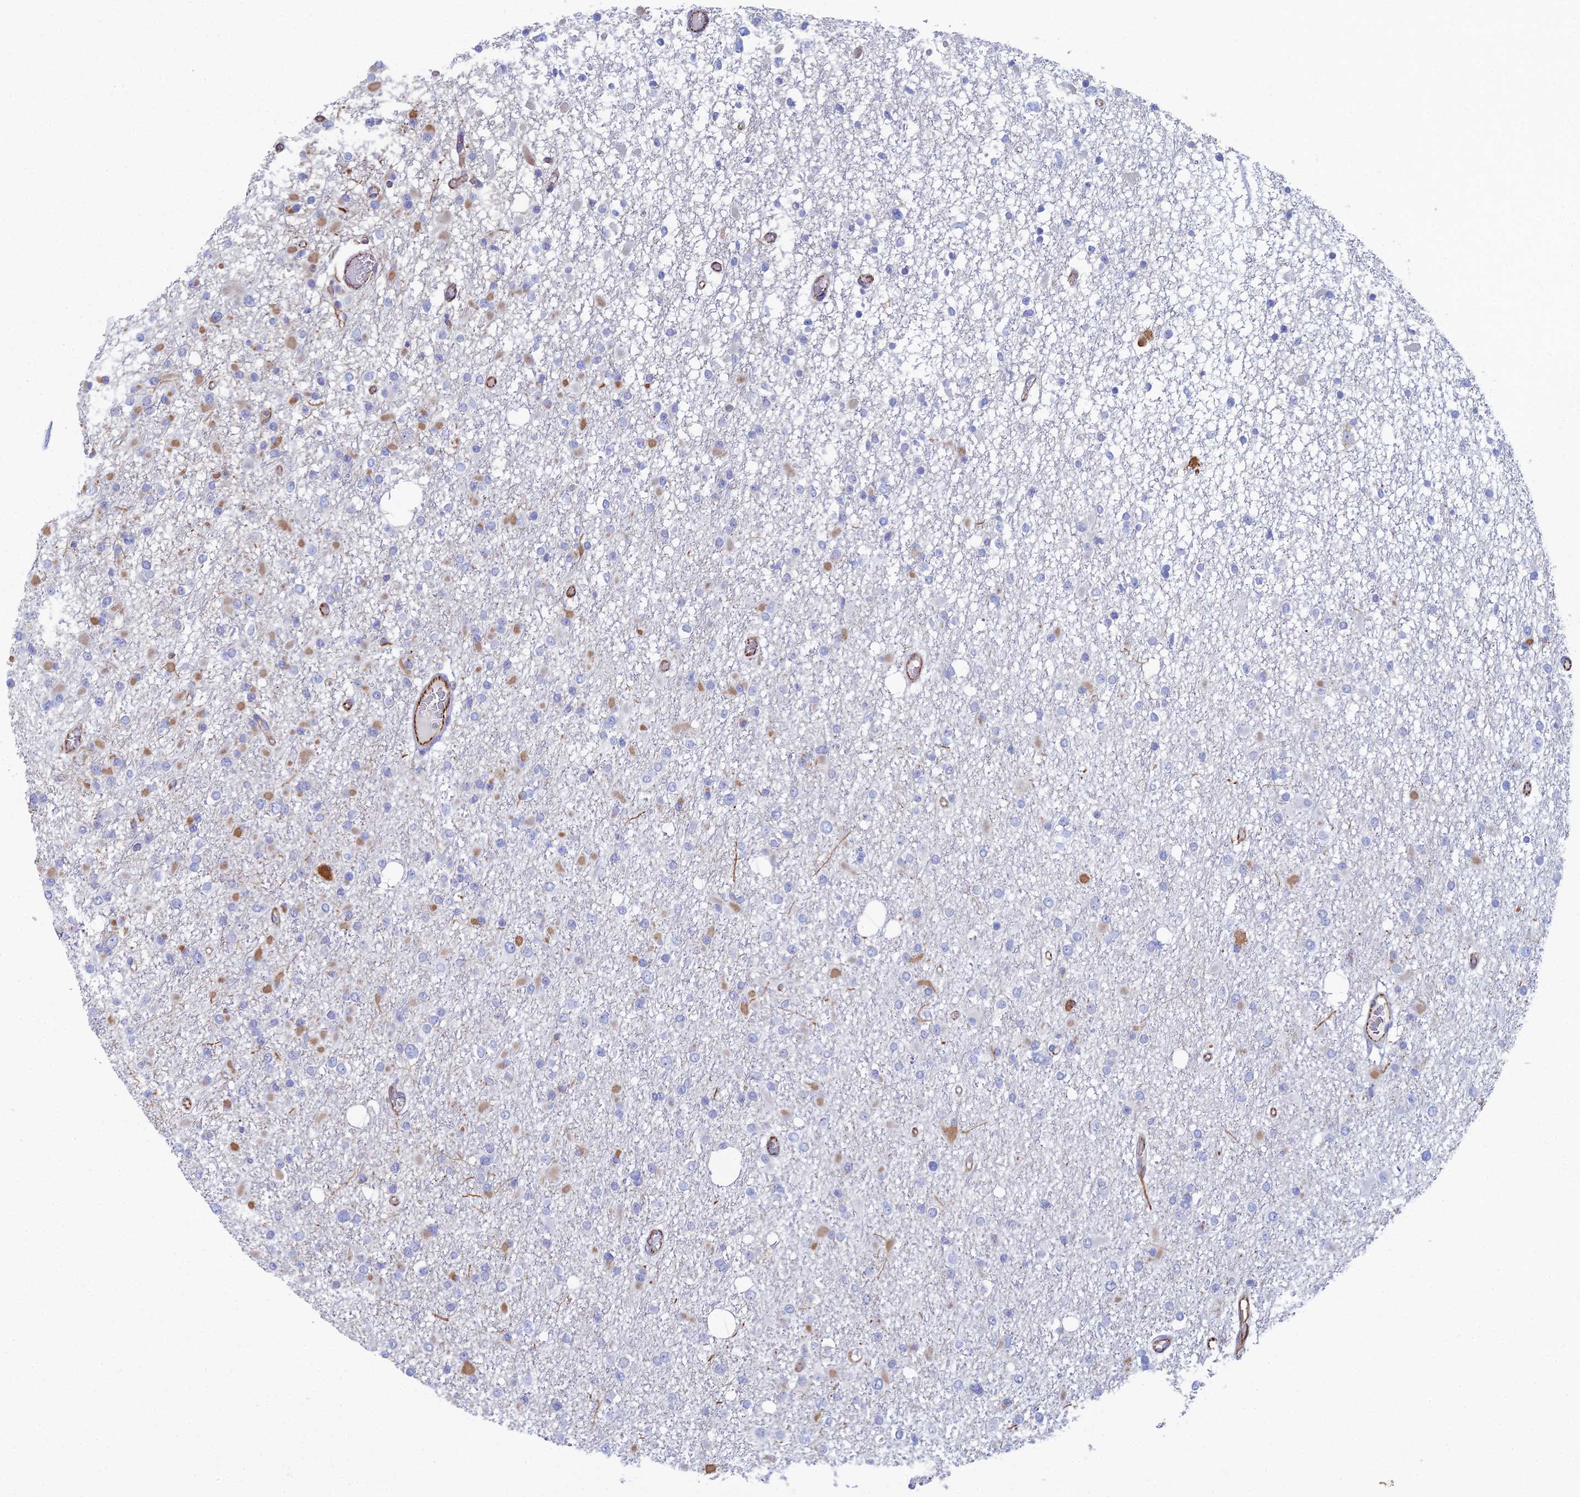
{"staining": {"intensity": "negative", "quantity": "none", "location": "none"}, "tissue": "glioma", "cell_type": "Tumor cells", "image_type": "cancer", "snomed": [{"axis": "morphology", "description": "Glioma, malignant, Low grade"}, {"axis": "topography", "description": "Brain"}], "caption": "Immunohistochemistry of low-grade glioma (malignant) displays no expression in tumor cells.", "gene": "CLVS2", "patient": {"sex": "female", "age": 22}}